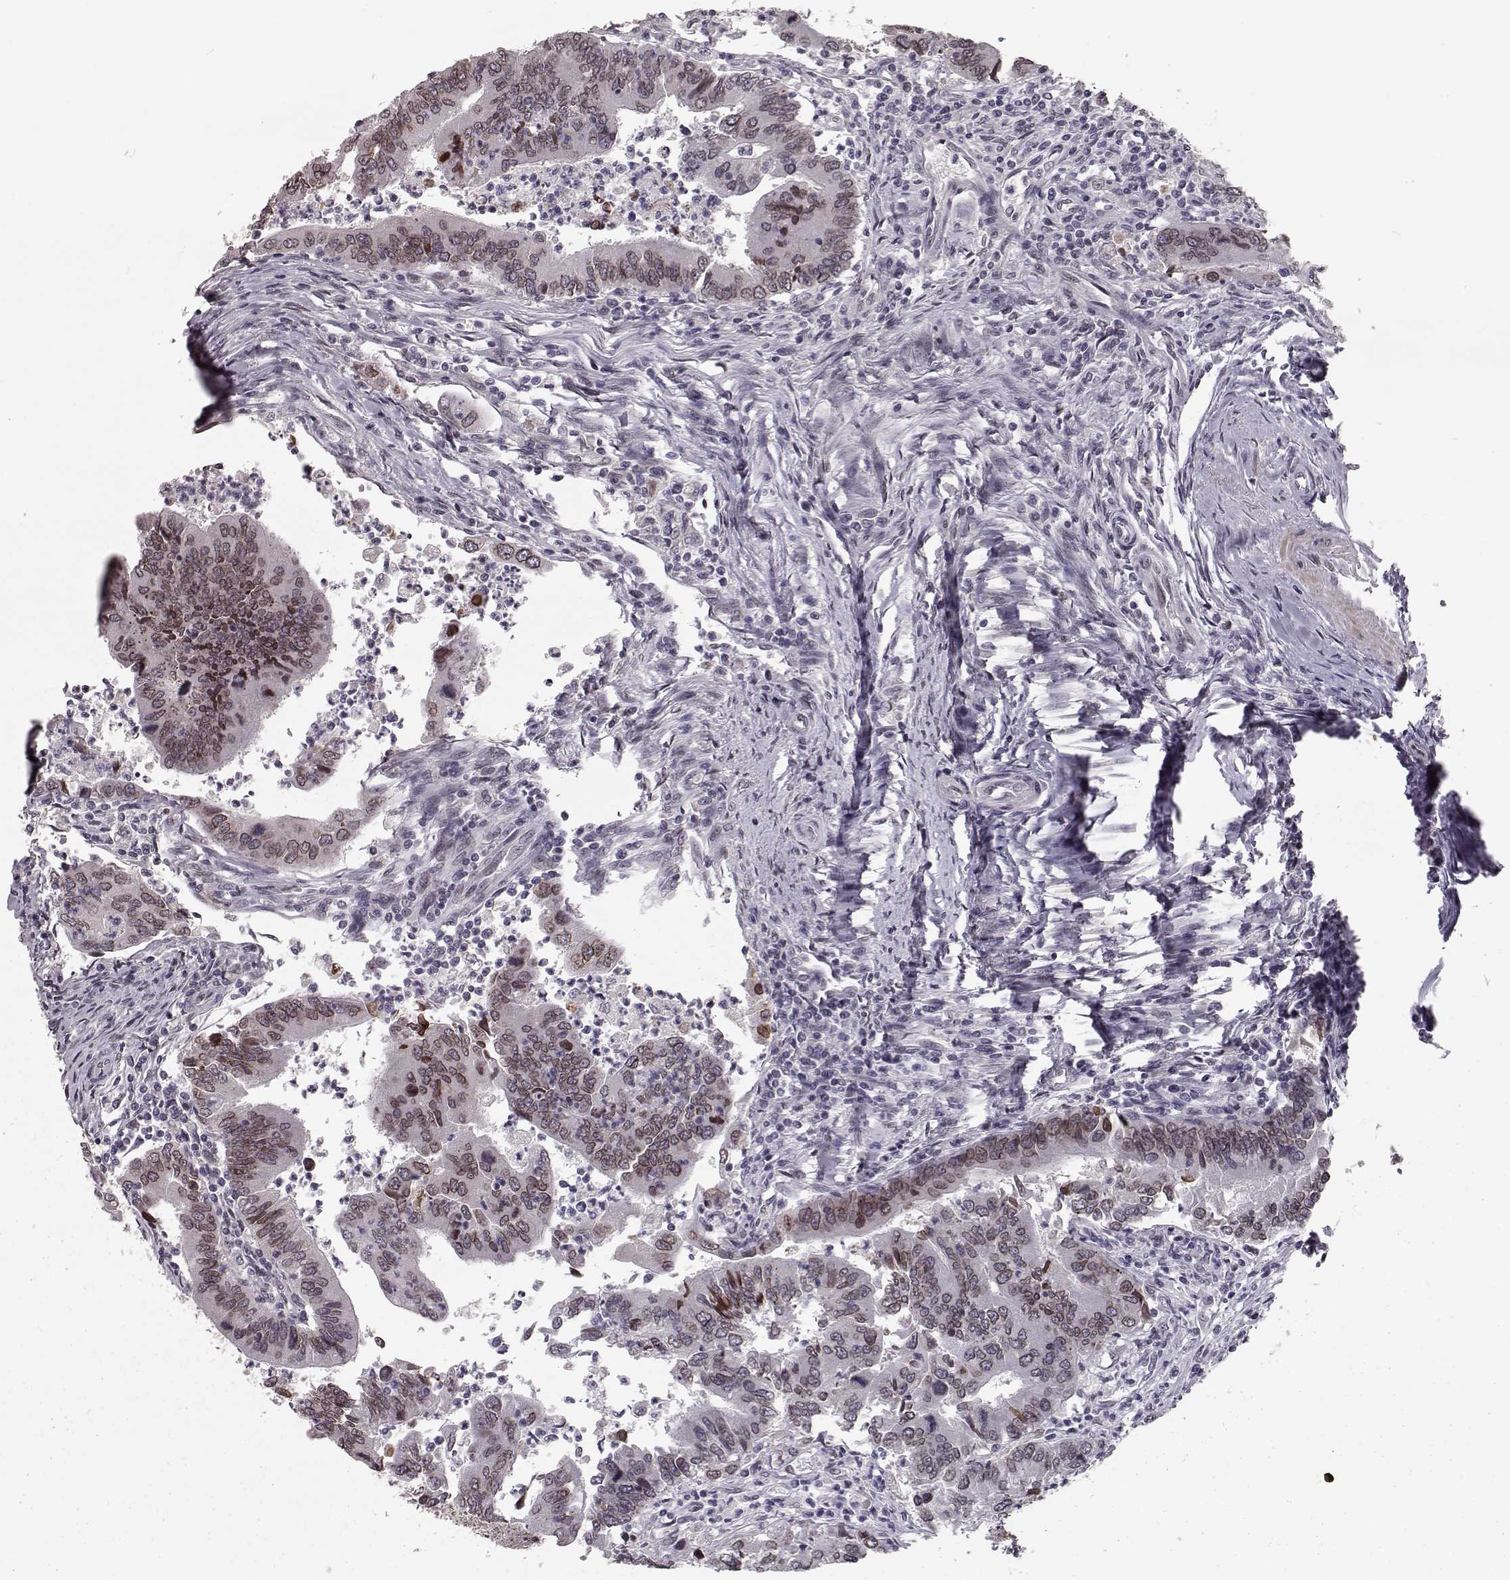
{"staining": {"intensity": "weak", "quantity": ">75%", "location": "cytoplasmic/membranous,nuclear"}, "tissue": "colorectal cancer", "cell_type": "Tumor cells", "image_type": "cancer", "snomed": [{"axis": "morphology", "description": "Adenocarcinoma, NOS"}, {"axis": "topography", "description": "Colon"}], "caption": "A high-resolution photomicrograph shows IHC staining of colorectal cancer, which exhibits weak cytoplasmic/membranous and nuclear positivity in approximately >75% of tumor cells.", "gene": "NUP37", "patient": {"sex": "female", "age": 67}}